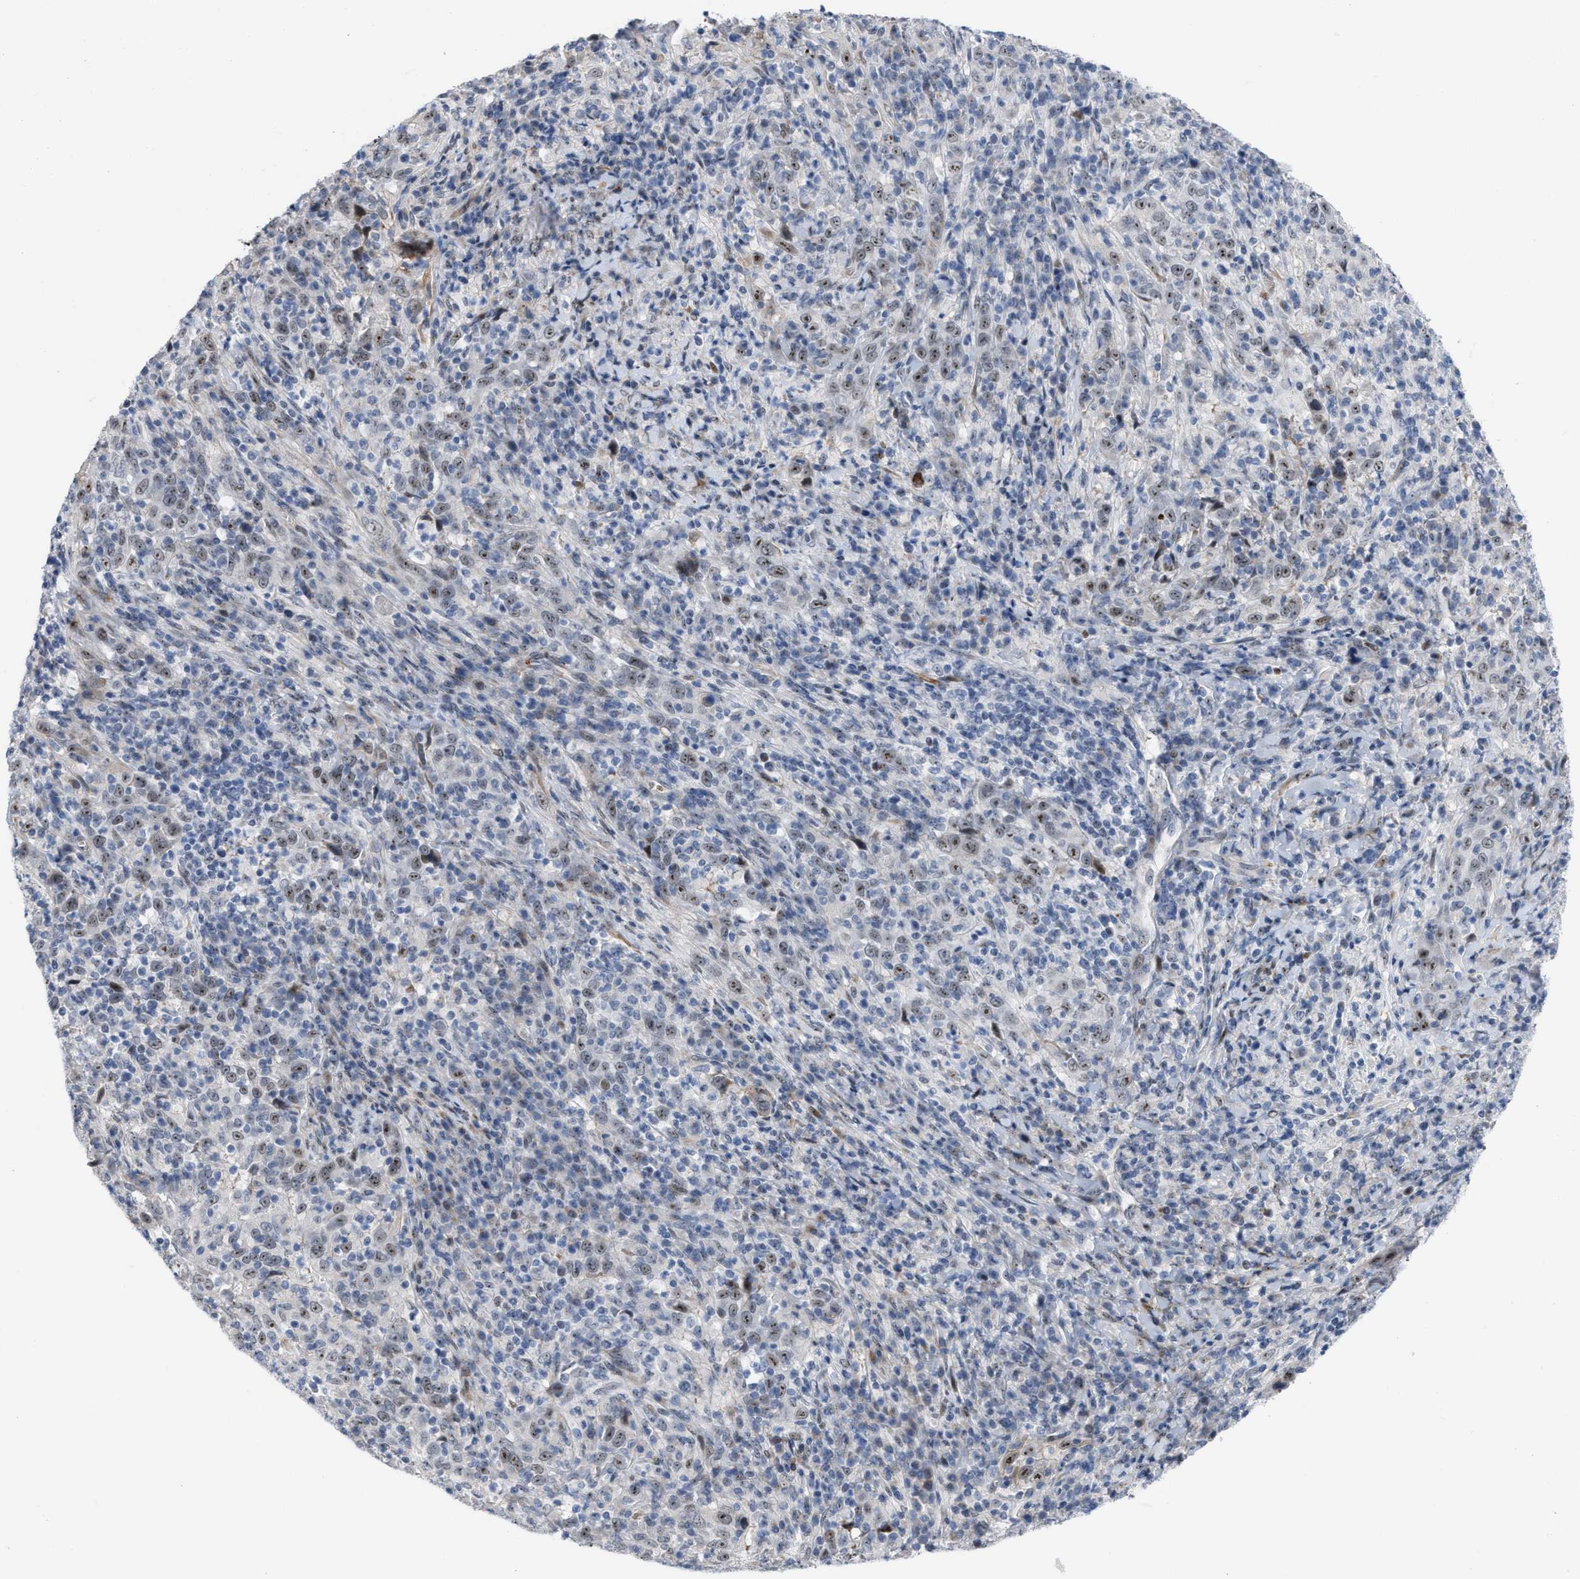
{"staining": {"intensity": "moderate", "quantity": ">75%", "location": "nuclear"}, "tissue": "cervical cancer", "cell_type": "Tumor cells", "image_type": "cancer", "snomed": [{"axis": "morphology", "description": "Squamous cell carcinoma, NOS"}, {"axis": "topography", "description": "Cervix"}], "caption": "Immunohistochemistry (IHC) micrograph of neoplastic tissue: human cervical cancer stained using immunohistochemistry (IHC) reveals medium levels of moderate protein expression localized specifically in the nuclear of tumor cells, appearing as a nuclear brown color.", "gene": "POLR1F", "patient": {"sex": "female", "age": 46}}